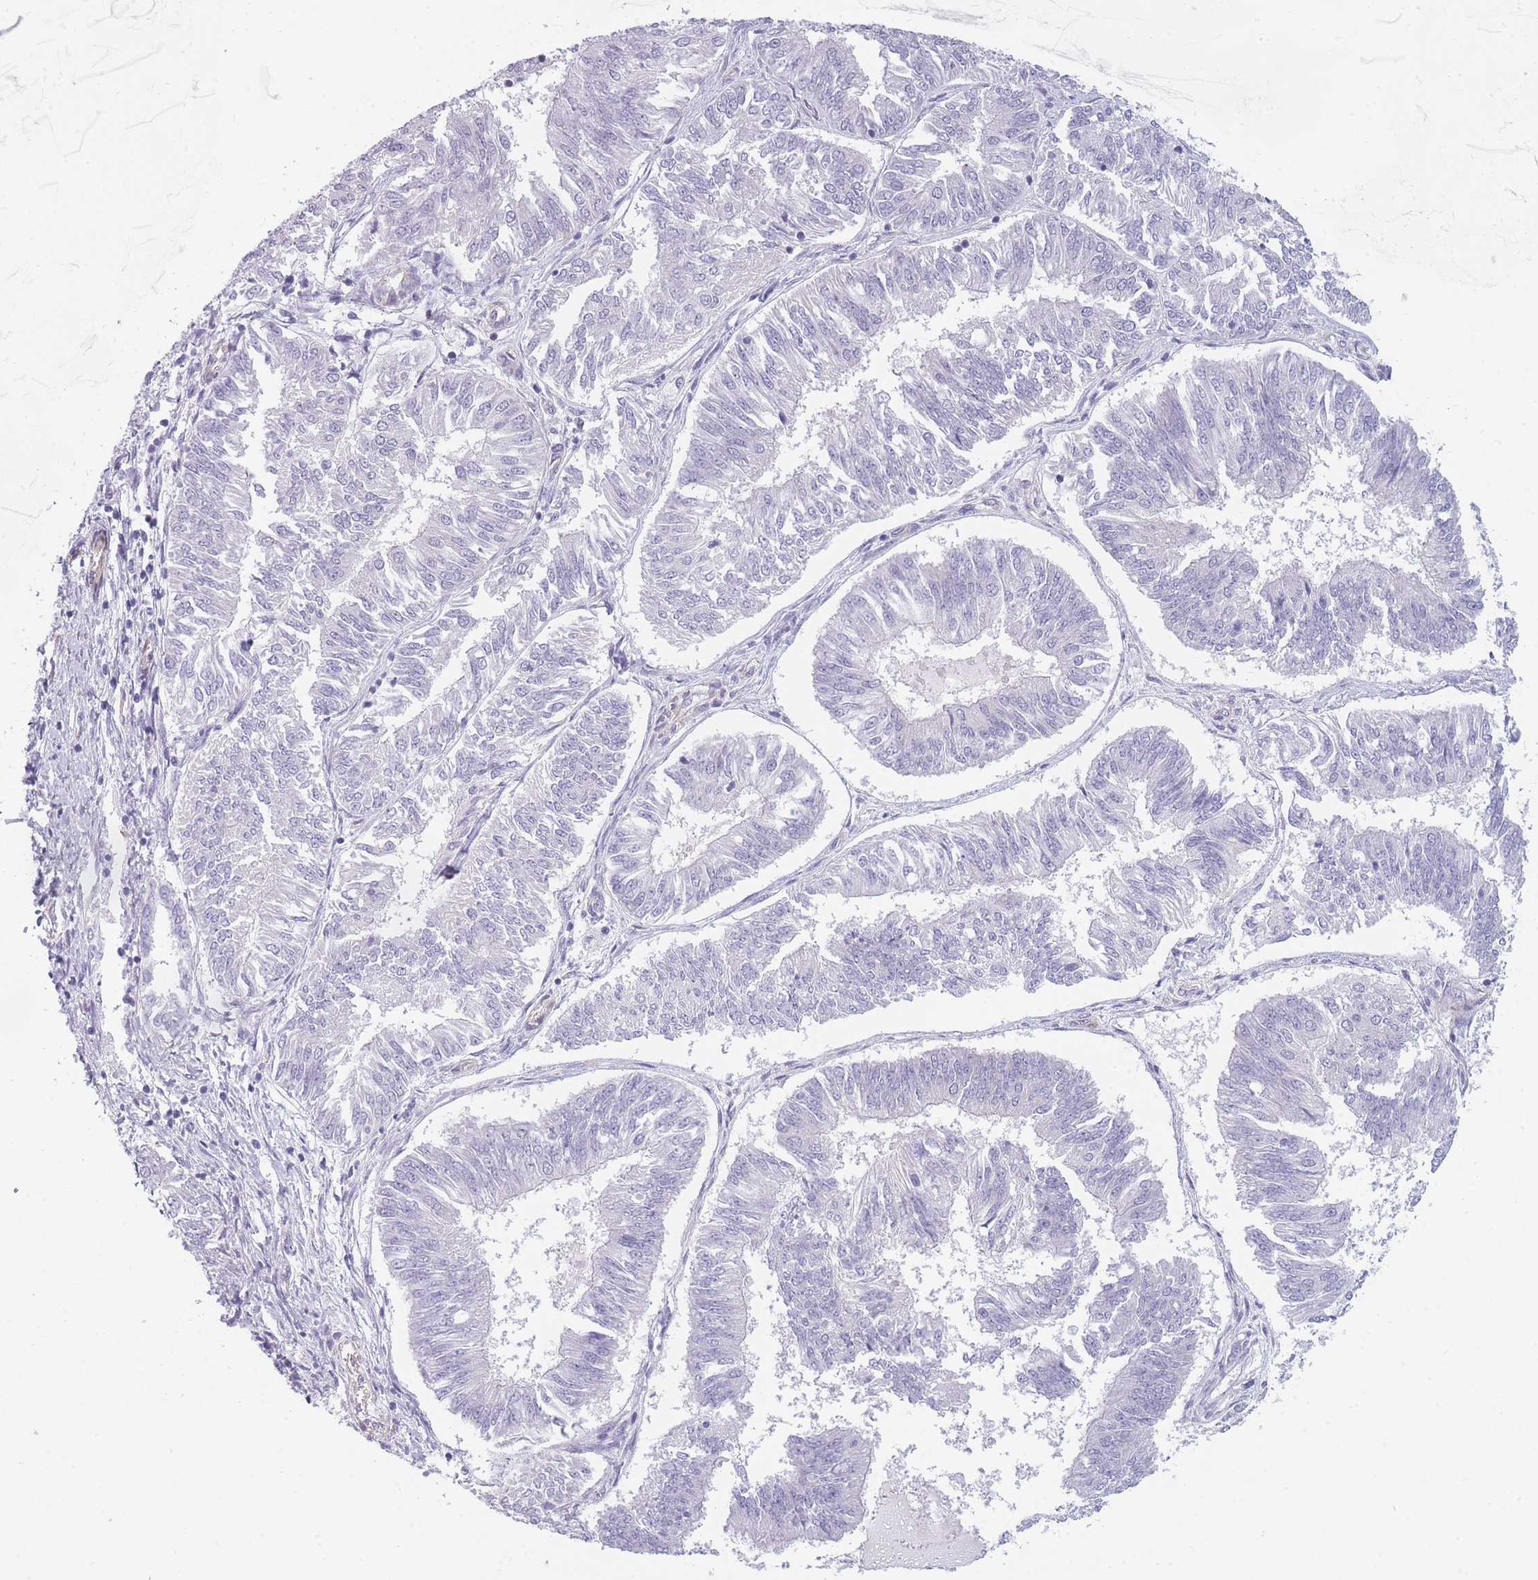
{"staining": {"intensity": "negative", "quantity": "none", "location": "none"}, "tissue": "endometrial cancer", "cell_type": "Tumor cells", "image_type": "cancer", "snomed": [{"axis": "morphology", "description": "Adenocarcinoma, NOS"}, {"axis": "topography", "description": "Endometrium"}], "caption": "Endometrial cancer was stained to show a protein in brown. There is no significant expression in tumor cells. Nuclei are stained in blue.", "gene": "OR6B3", "patient": {"sex": "female", "age": 58}}